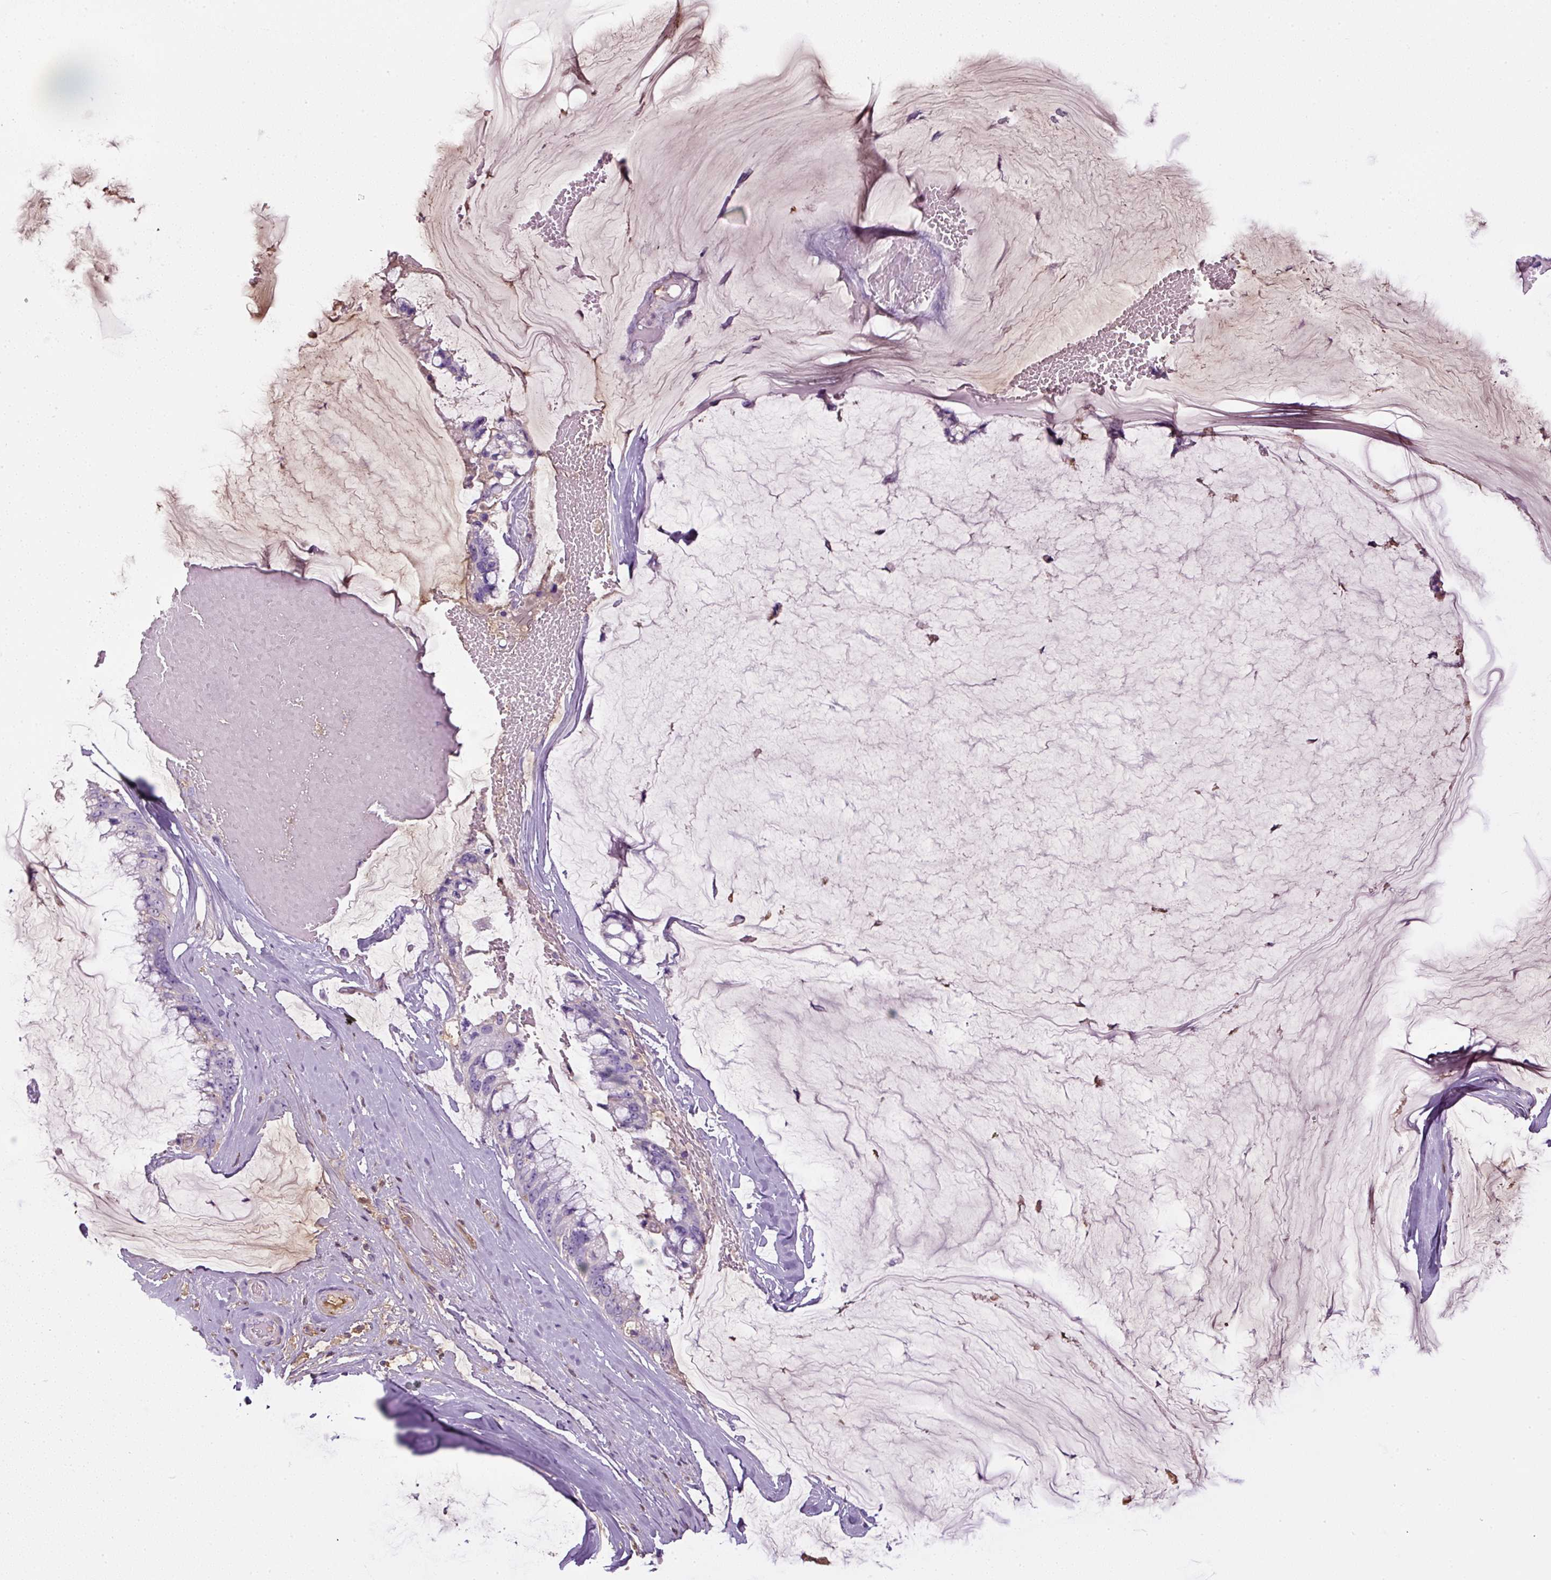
{"staining": {"intensity": "negative", "quantity": "none", "location": "none"}, "tissue": "ovarian cancer", "cell_type": "Tumor cells", "image_type": "cancer", "snomed": [{"axis": "morphology", "description": "Cystadenocarcinoma, mucinous, NOS"}, {"axis": "topography", "description": "Ovary"}], "caption": "Human ovarian cancer (mucinous cystadenocarcinoma) stained for a protein using IHC displays no staining in tumor cells.", "gene": "APOA1", "patient": {"sex": "female", "age": 39}}